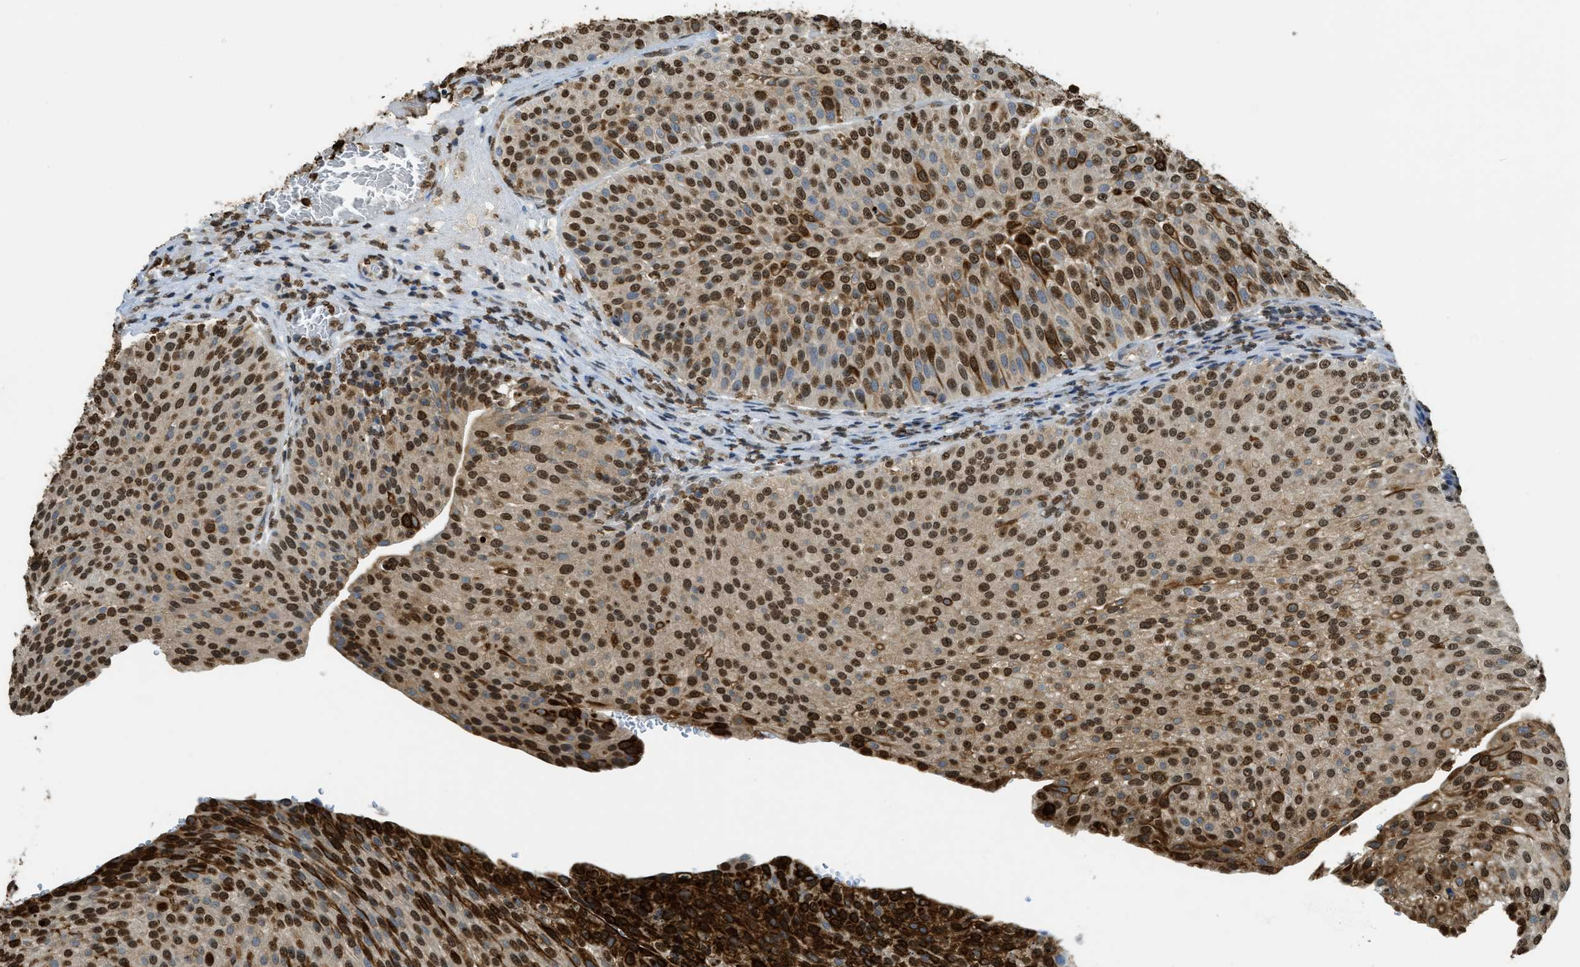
{"staining": {"intensity": "strong", "quantity": "25%-75%", "location": "nuclear"}, "tissue": "urothelial cancer", "cell_type": "Tumor cells", "image_type": "cancer", "snomed": [{"axis": "morphology", "description": "Urothelial carcinoma, Low grade"}, {"axis": "topography", "description": "Smooth muscle"}, {"axis": "topography", "description": "Urinary bladder"}], "caption": "This is a histology image of immunohistochemistry staining of urothelial cancer, which shows strong expression in the nuclear of tumor cells.", "gene": "NR5A2", "patient": {"sex": "male", "age": 60}}